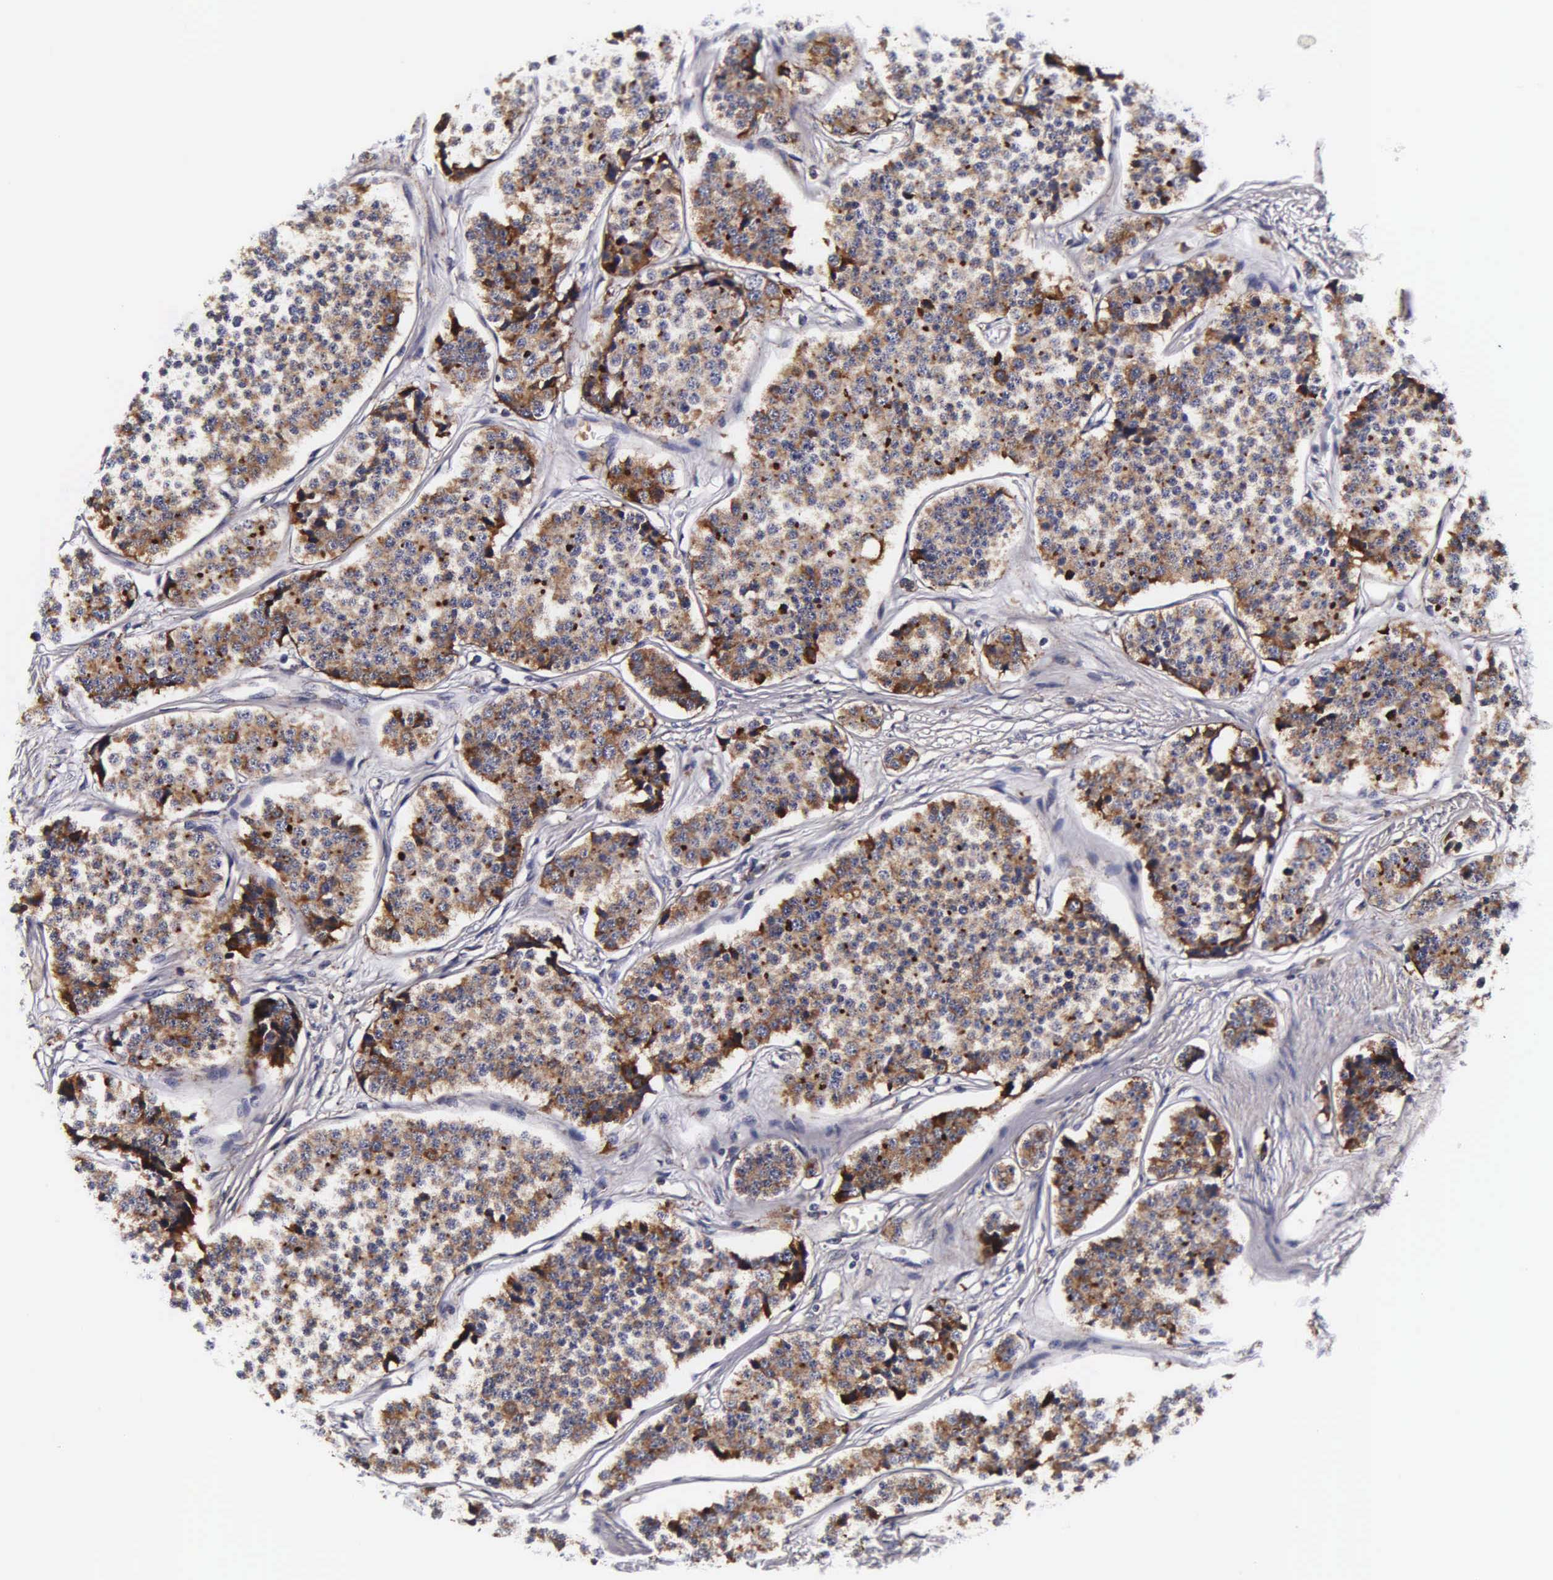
{"staining": {"intensity": "moderate", "quantity": ">75%", "location": "cytoplasmic/membranous"}, "tissue": "carcinoid", "cell_type": "Tumor cells", "image_type": "cancer", "snomed": [{"axis": "morphology", "description": "Carcinoid, malignant, NOS"}, {"axis": "topography", "description": "Small intestine"}], "caption": "IHC (DAB) staining of human carcinoid (malignant) displays moderate cytoplasmic/membranous protein staining in about >75% of tumor cells. Using DAB (3,3'-diaminobenzidine) (brown) and hematoxylin (blue) stains, captured at high magnification using brightfield microscopy.", "gene": "PSMA3", "patient": {"sex": "male", "age": 60}}